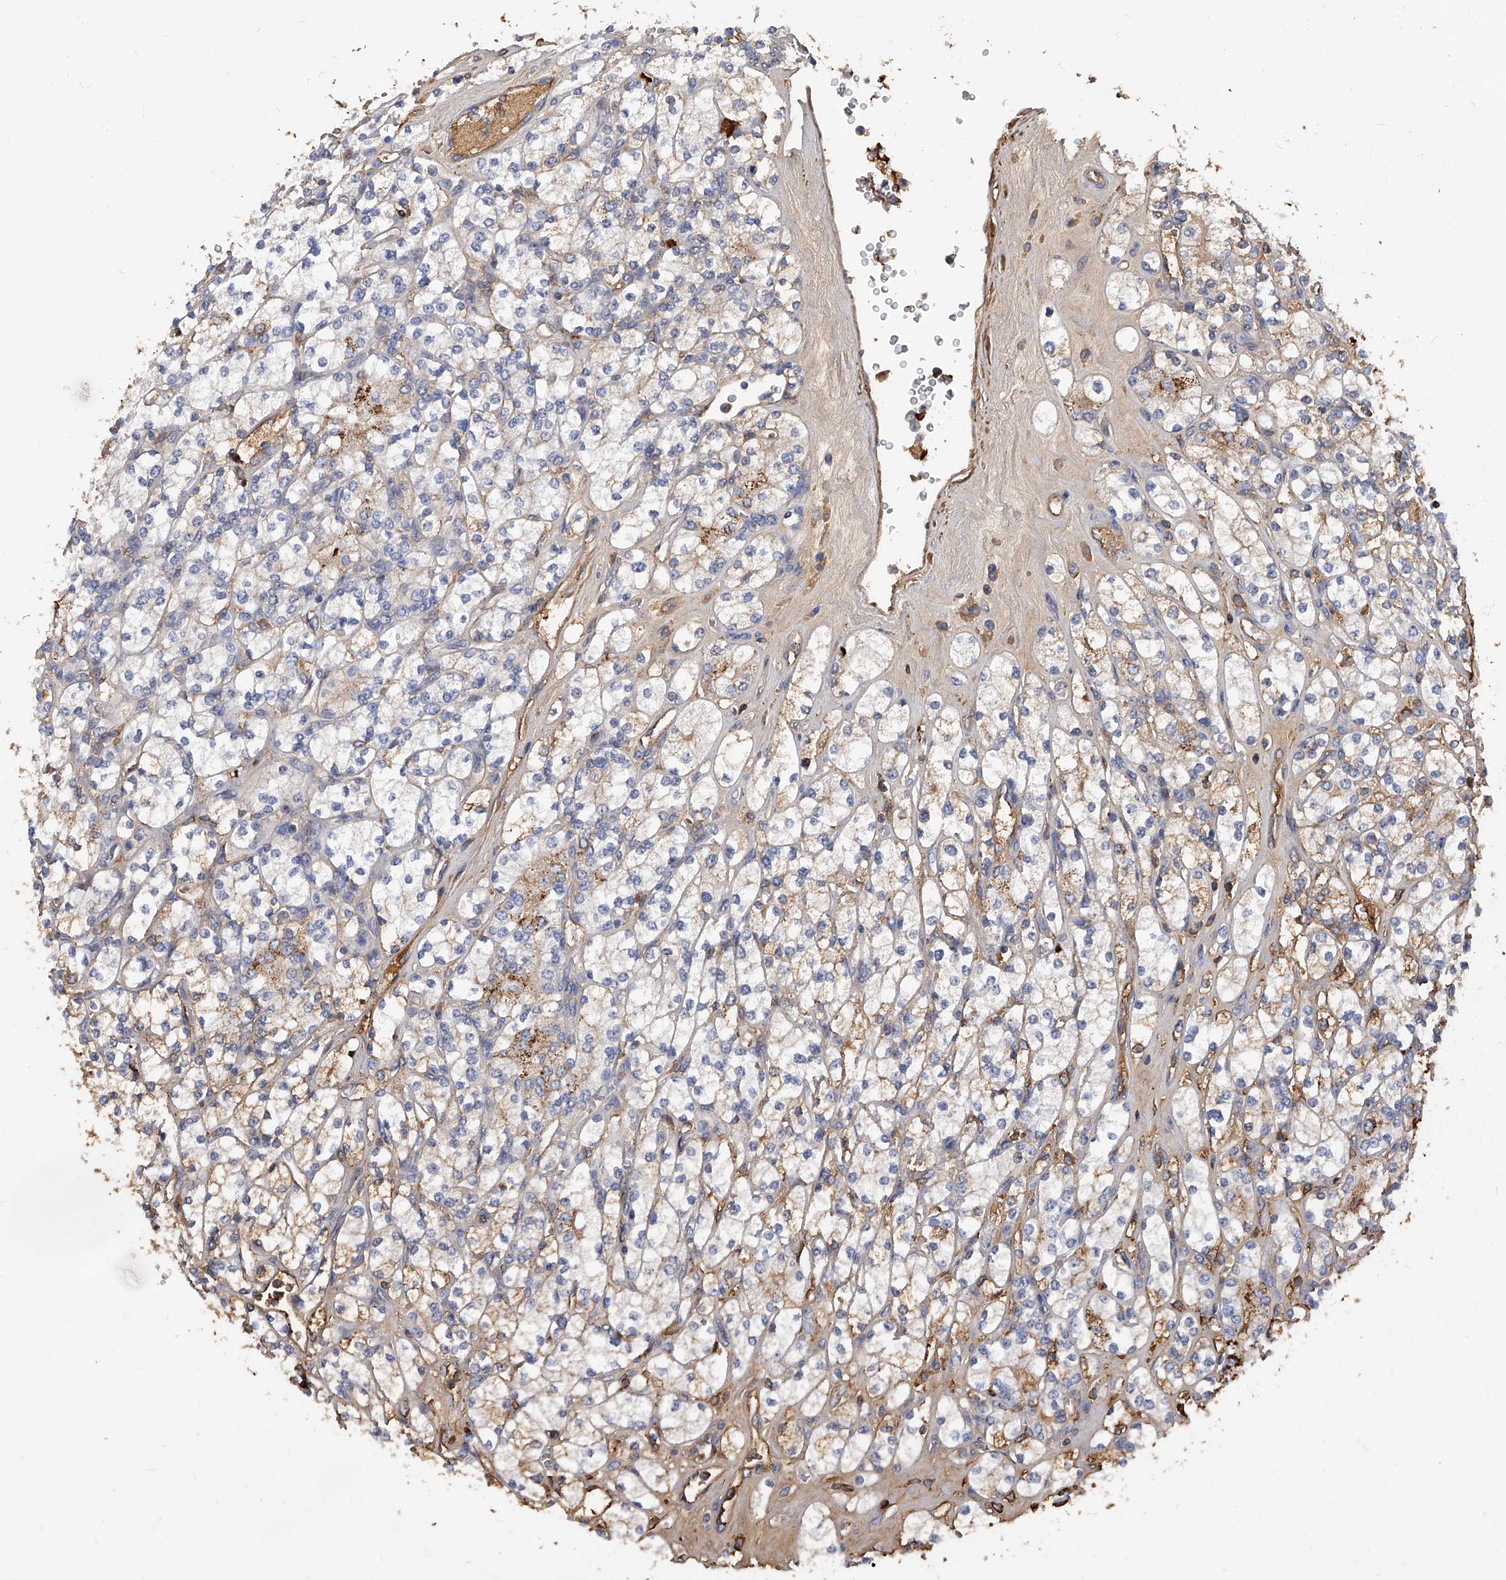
{"staining": {"intensity": "weak", "quantity": "25%-75%", "location": "cytoplasmic/membranous"}, "tissue": "renal cancer", "cell_type": "Tumor cells", "image_type": "cancer", "snomed": [{"axis": "morphology", "description": "Adenocarcinoma, NOS"}, {"axis": "topography", "description": "Kidney"}], "caption": "Approximately 25%-75% of tumor cells in renal cancer (adenocarcinoma) display weak cytoplasmic/membranous protein expression as visualized by brown immunohistochemical staining.", "gene": "ZNF25", "patient": {"sex": "male", "age": 77}}